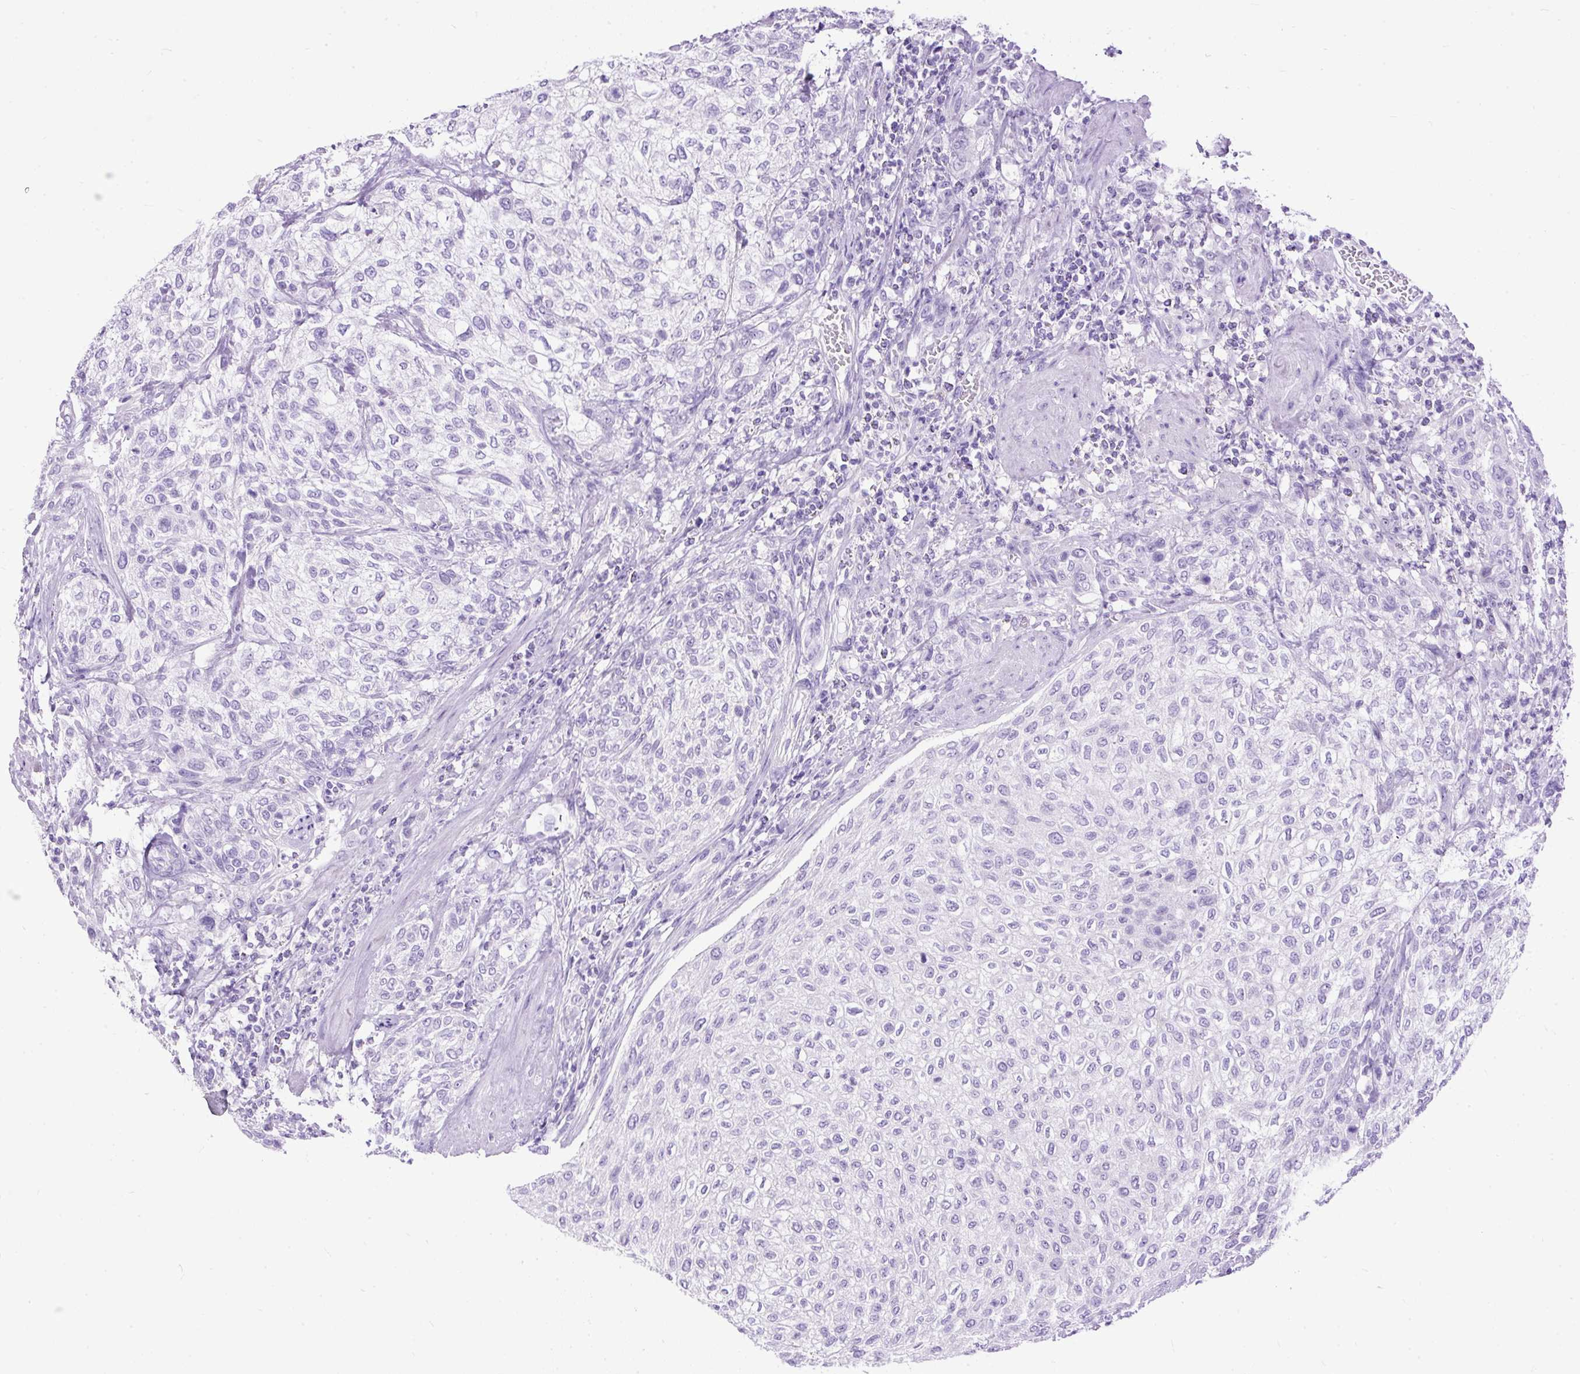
{"staining": {"intensity": "negative", "quantity": "none", "location": "none"}, "tissue": "urothelial cancer", "cell_type": "Tumor cells", "image_type": "cancer", "snomed": [{"axis": "morphology", "description": "Urothelial carcinoma, High grade"}, {"axis": "topography", "description": "Urinary bladder"}], "caption": "Urothelial cancer stained for a protein using IHC shows no positivity tumor cells.", "gene": "HEY1", "patient": {"sex": "male", "age": 35}}